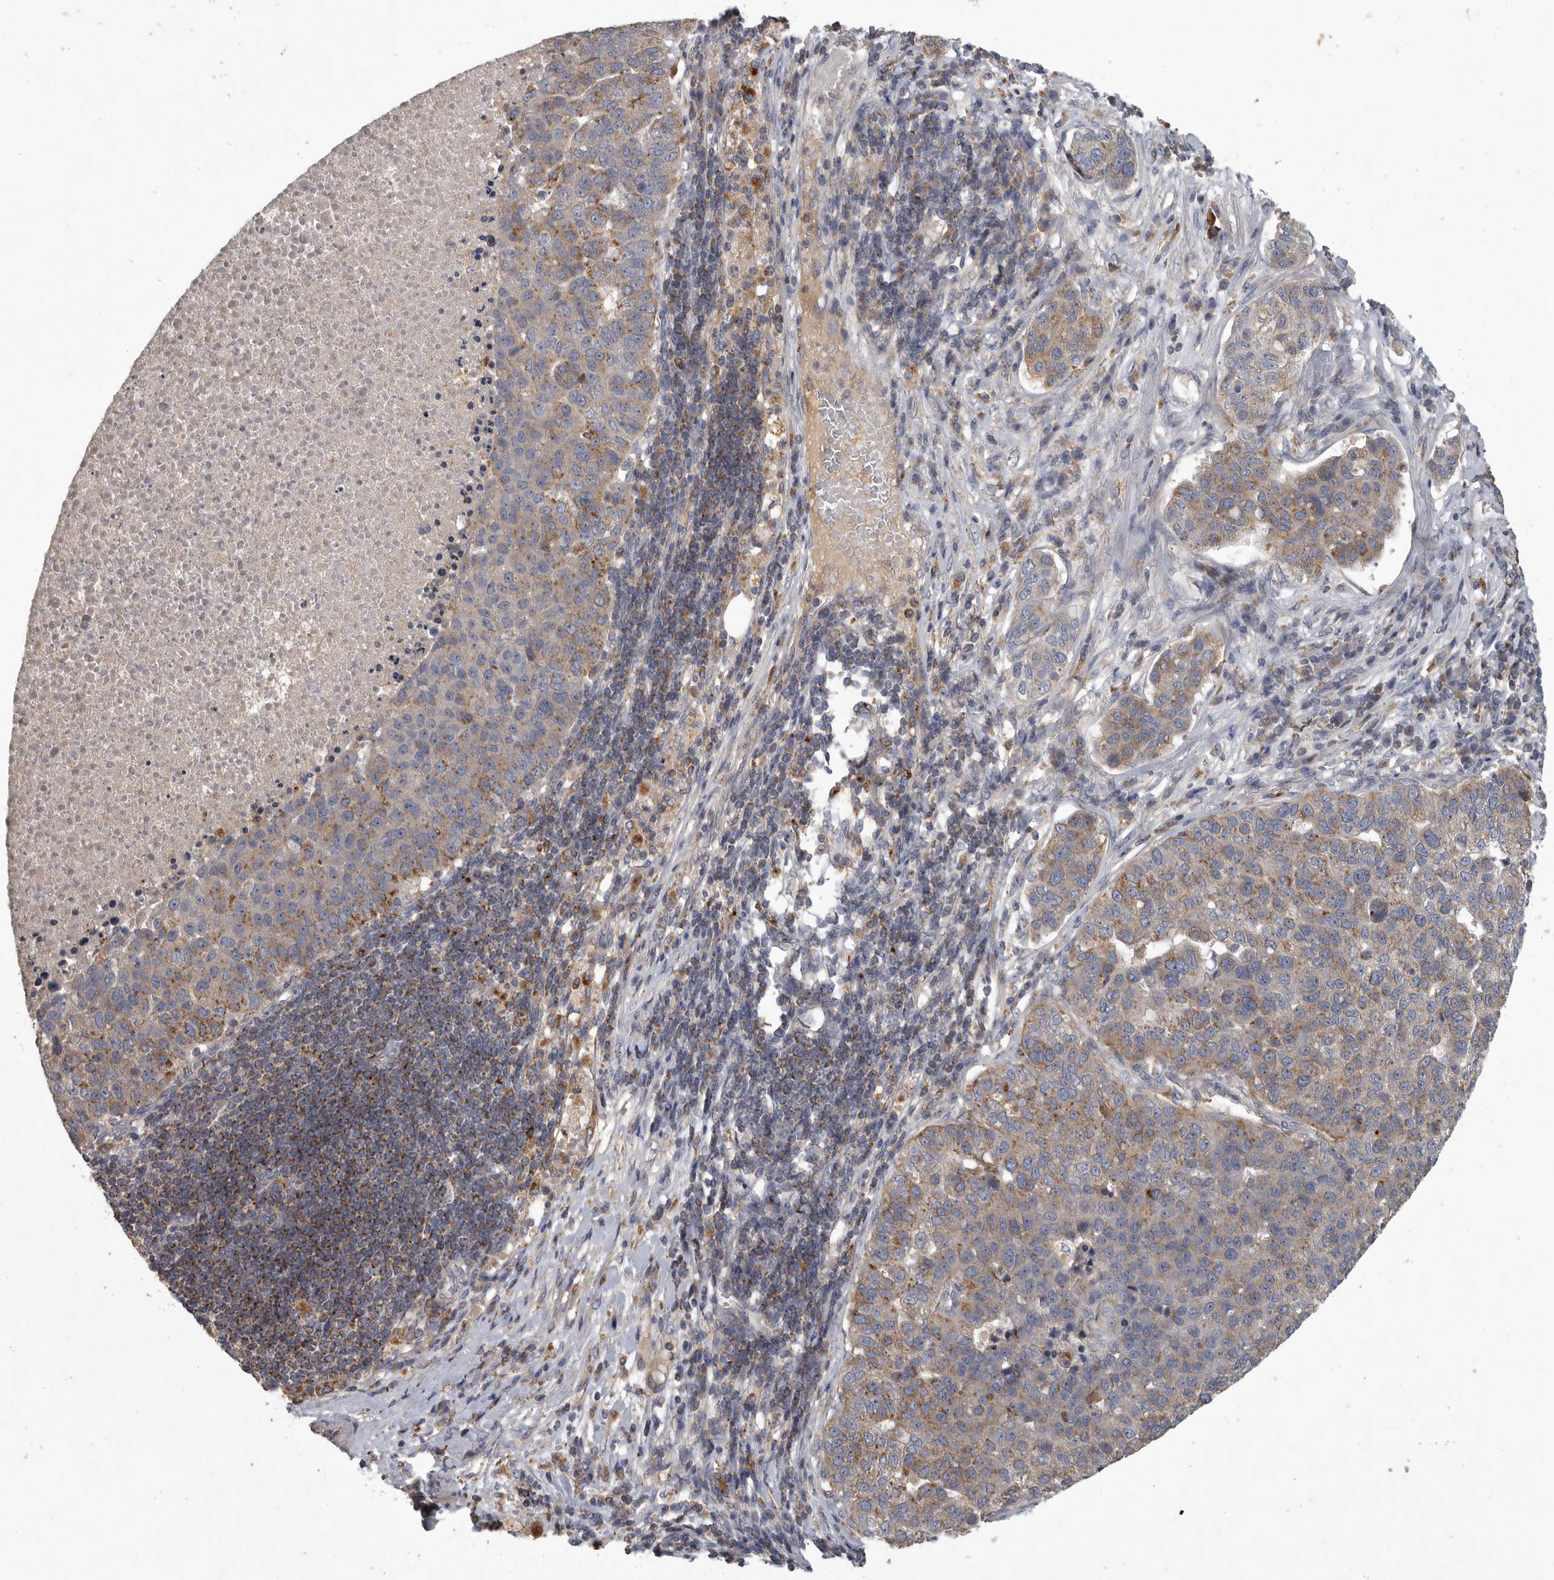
{"staining": {"intensity": "moderate", "quantity": ">75%", "location": "cytoplasmic/membranous"}, "tissue": "pancreatic cancer", "cell_type": "Tumor cells", "image_type": "cancer", "snomed": [{"axis": "morphology", "description": "Adenocarcinoma, NOS"}, {"axis": "topography", "description": "Pancreas"}], "caption": "DAB immunohistochemical staining of pancreatic cancer exhibits moderate cytoplasmic/membranous protein staining in approximately >75% of tumor cells.", "gene": "LAMTOR3", "patient": {"sex": "female", "age": 61}}